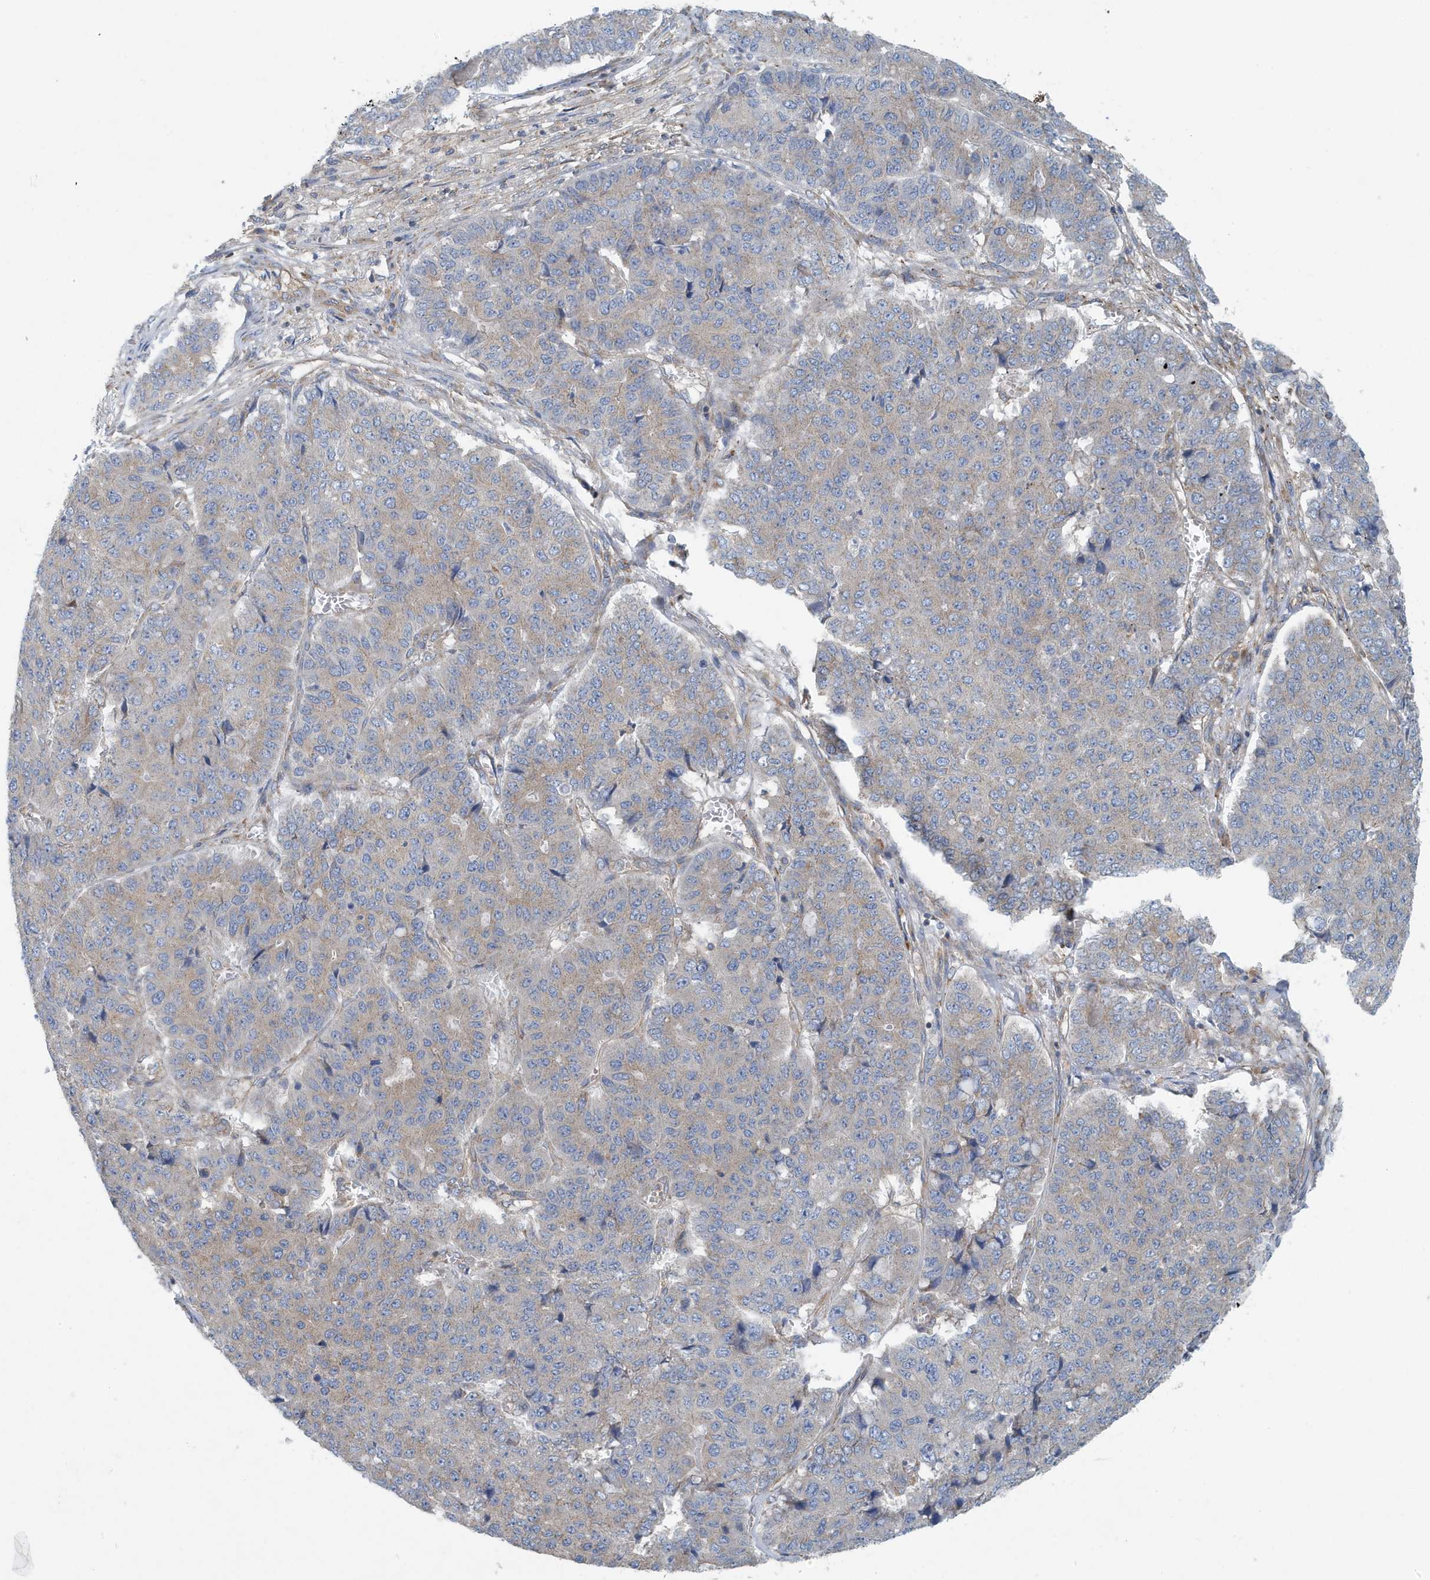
{"staining": {"intensity": "negative", "quantity": "none", "location": "none"}, "tissue": "pancreatic cancer", "cell_type": "Tumor cells", "image_type": "cancer", "snomed": [{"axis": "morphology", "description": "Adenocarcinoma, NOS"}, {"axis": "topography", "description": "Pancreas"}], "caption": "DAB immunohistochemical staining of pancreatic adenocarcinoma shows no significant positivity in tumor cells.", "gene": "PPM1M", "patient": {"sex": "male", "age": 50}}